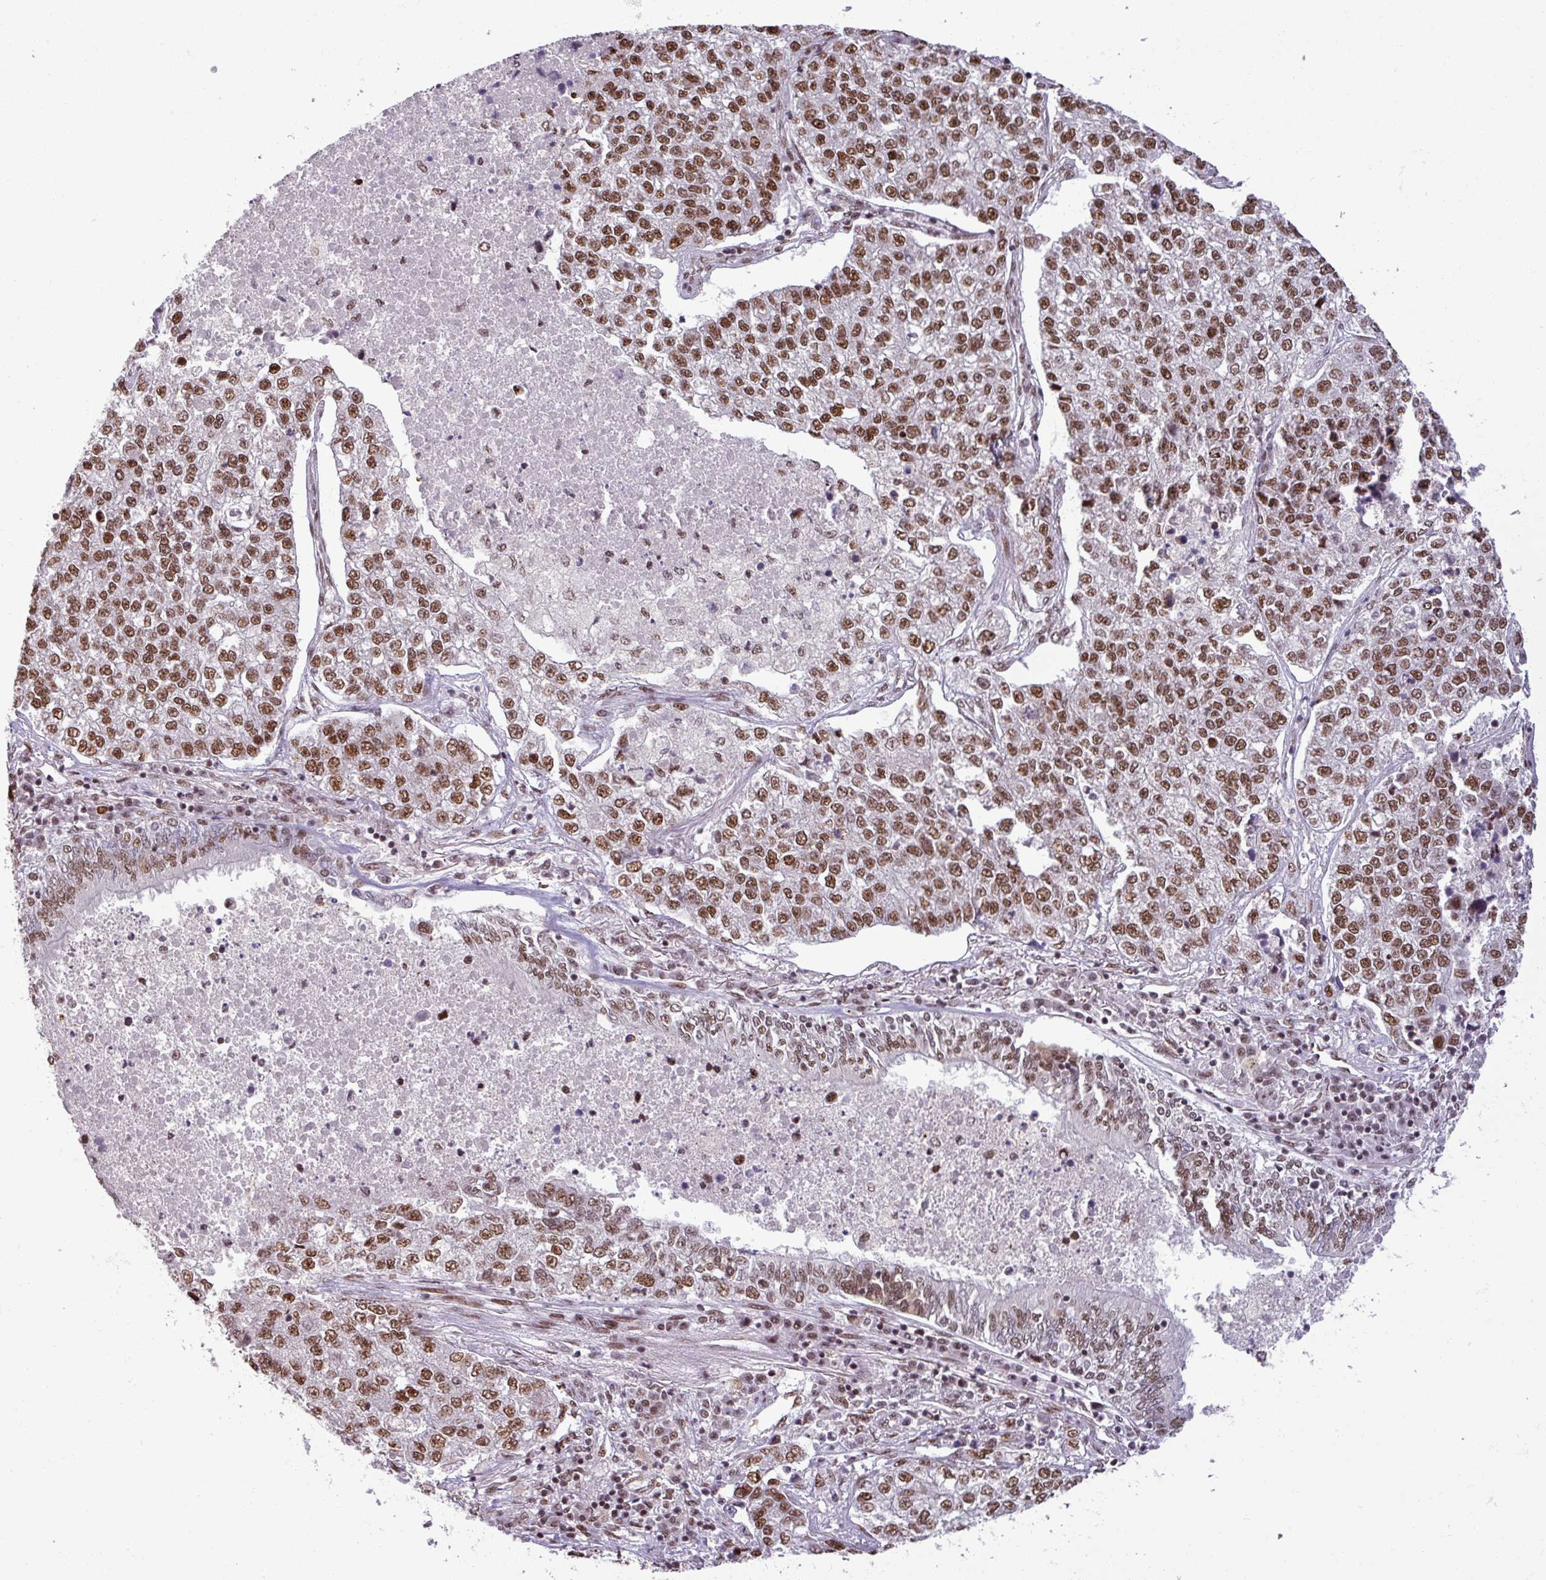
{"staining": {"intensity": "moderate", "quantity": ">75%", "location": "nuclear"}, "tissue": "lung cancer", "cell_type": "Tumor cells", "image_type": "cancer", "snomed": [{"axis": "morphology", "description": "Adenocarcinoma, NOS"}, {"axis": "topography", "description": "Lung"}], "caption": "Tumor cells demonstrate moderate nuclear positivity in approximately >75% of cells in lung cancer (adenocarcinoma).", "gene": "PTPN20", "patient": {"sex": "male", "age": 49}}